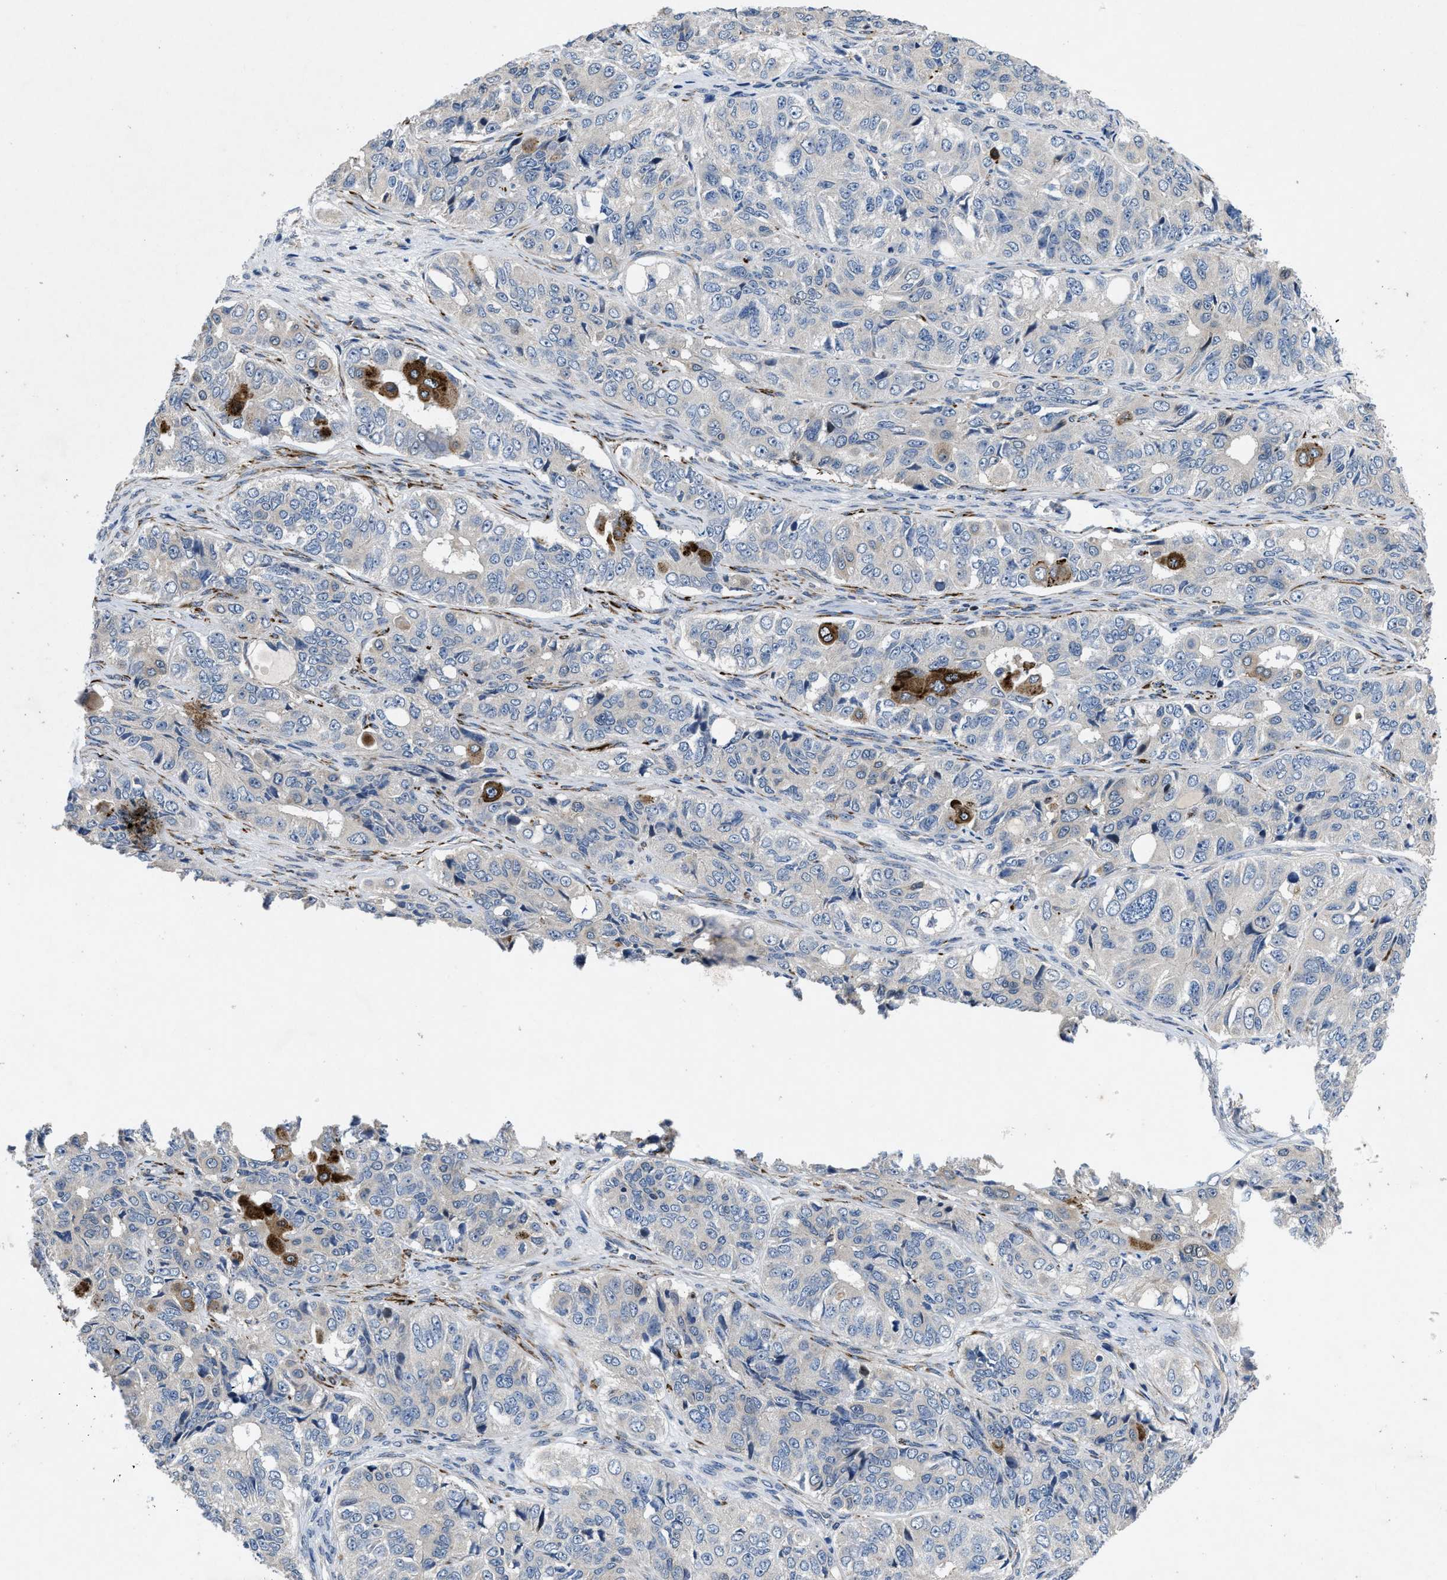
{"staining": {"intensity": "strong", "quantity": "<25%", "location": "cytoplasmic/membranous"}, "tissue": "ovarian cancer", "cell_type": "Tumor cells", "image_type": "cancer", "snomed": [{"axis": "morphology", "description": "Carcinoma, endometroid"}, {"axis": "topography", "description": "Ovary"}], "caption": "Immunohistochemistry histopathology image of neoplastic tissue: ovarian cancer (endometroid carcinoma) stained using IHC exhibits medium levels of strong protein expression localized specifically in the cytoplasmic/membranous of tumor cells, appearing as a cytoplasmic/membranous brown color.", "gene": "HSPA12B", "patient": {"sex": "female", "age": 51}}